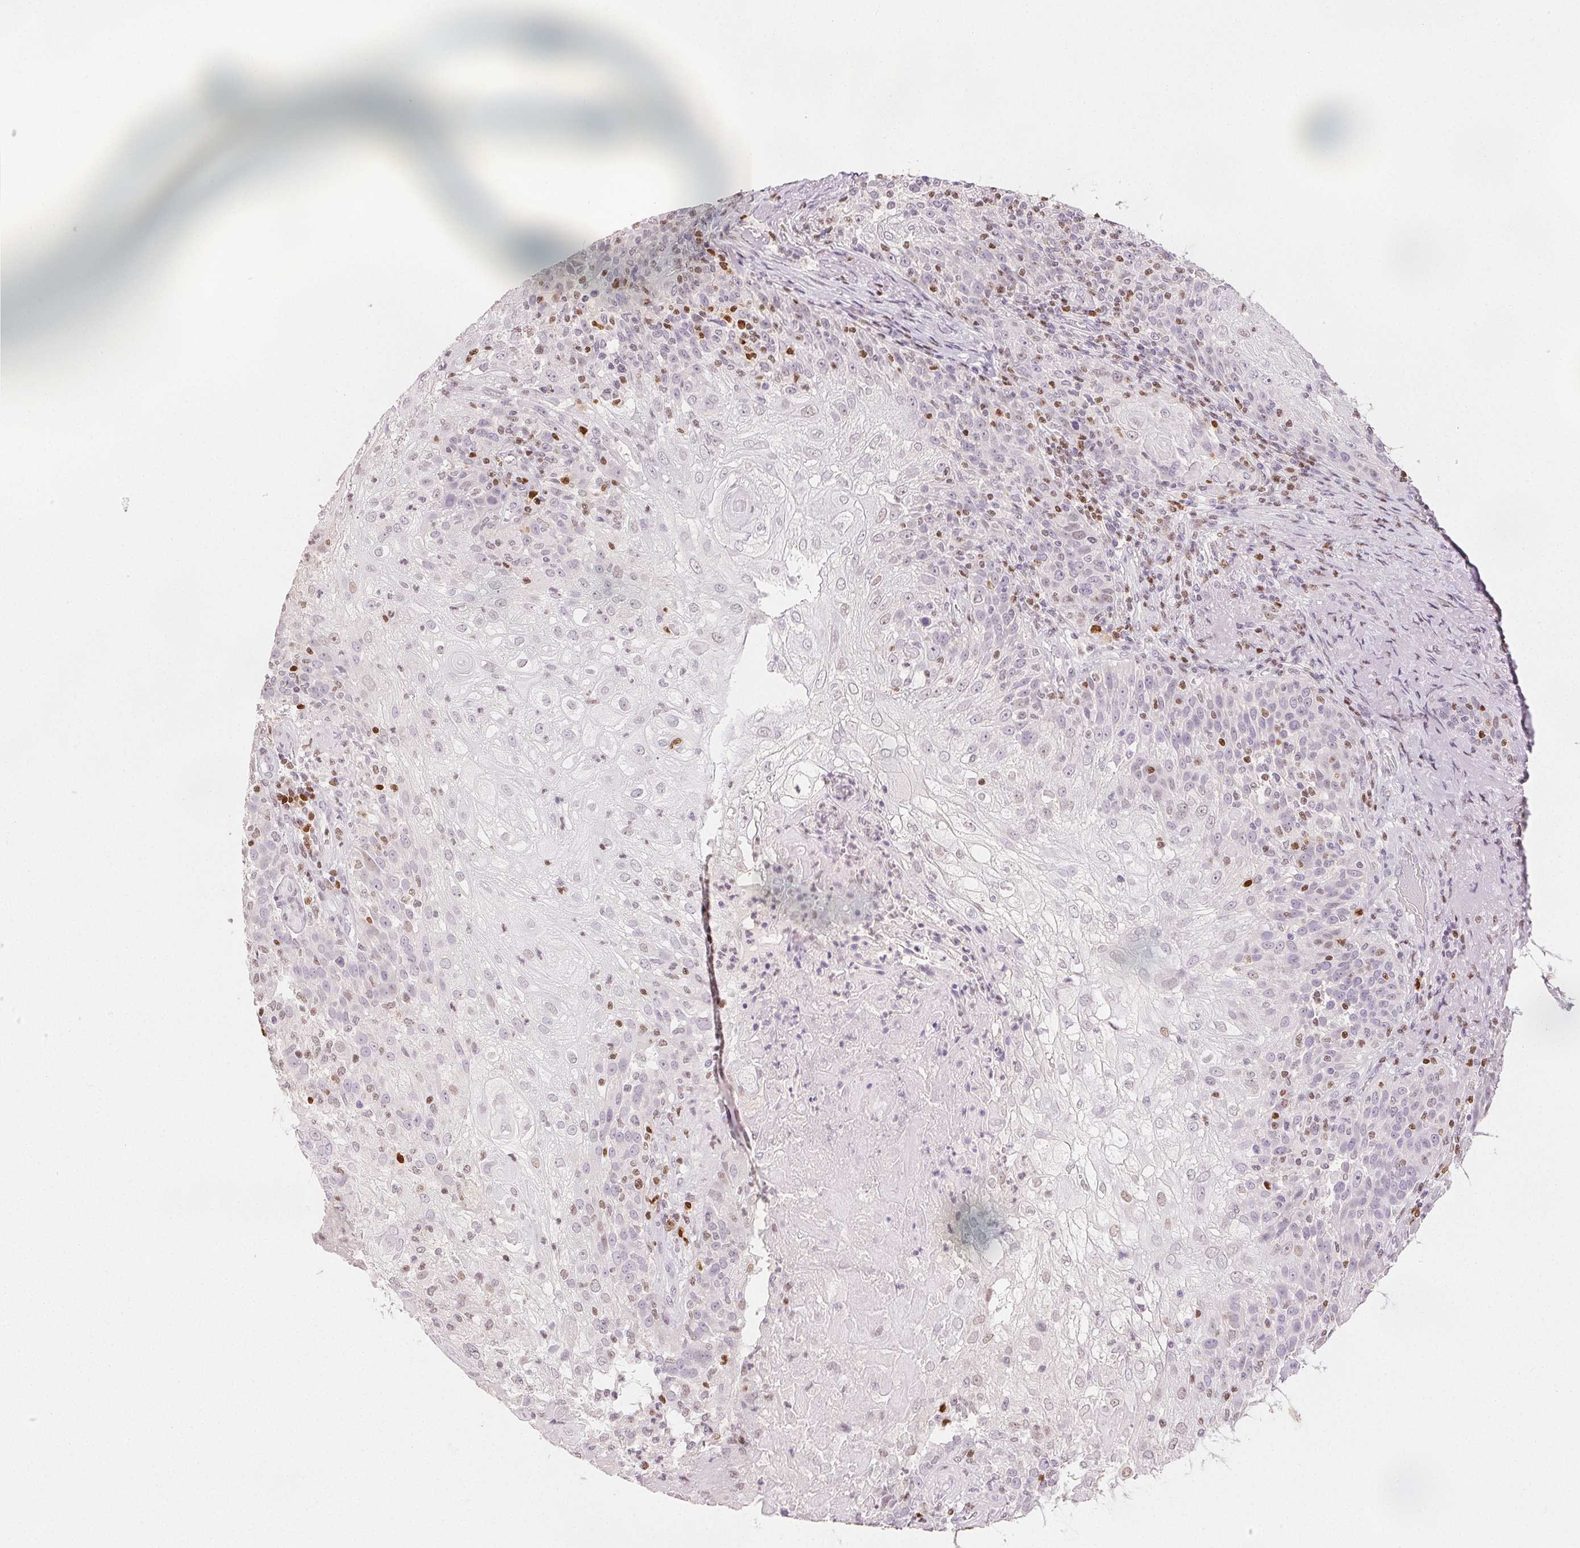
{"staining": {"intensity": "negative", "quantity": "none", "location": "none"}, "tissue": "skin cancer", "cell_type": "Tumor cells", "image_type": "cancer", "snomed": [{"axis": "morphology", "description": "Normal tissue, NOS"}, {"axis": "morphology", "description": "Squamous cell carcinoma, NOS"}, {"axis": "topography", "description": "Skin"}], "caption": "Tumor cells show no significant expression in skin squamous cell carcinoma.", "gene": "RUNX2", "patient": {"sex": "female", "age": 83}}